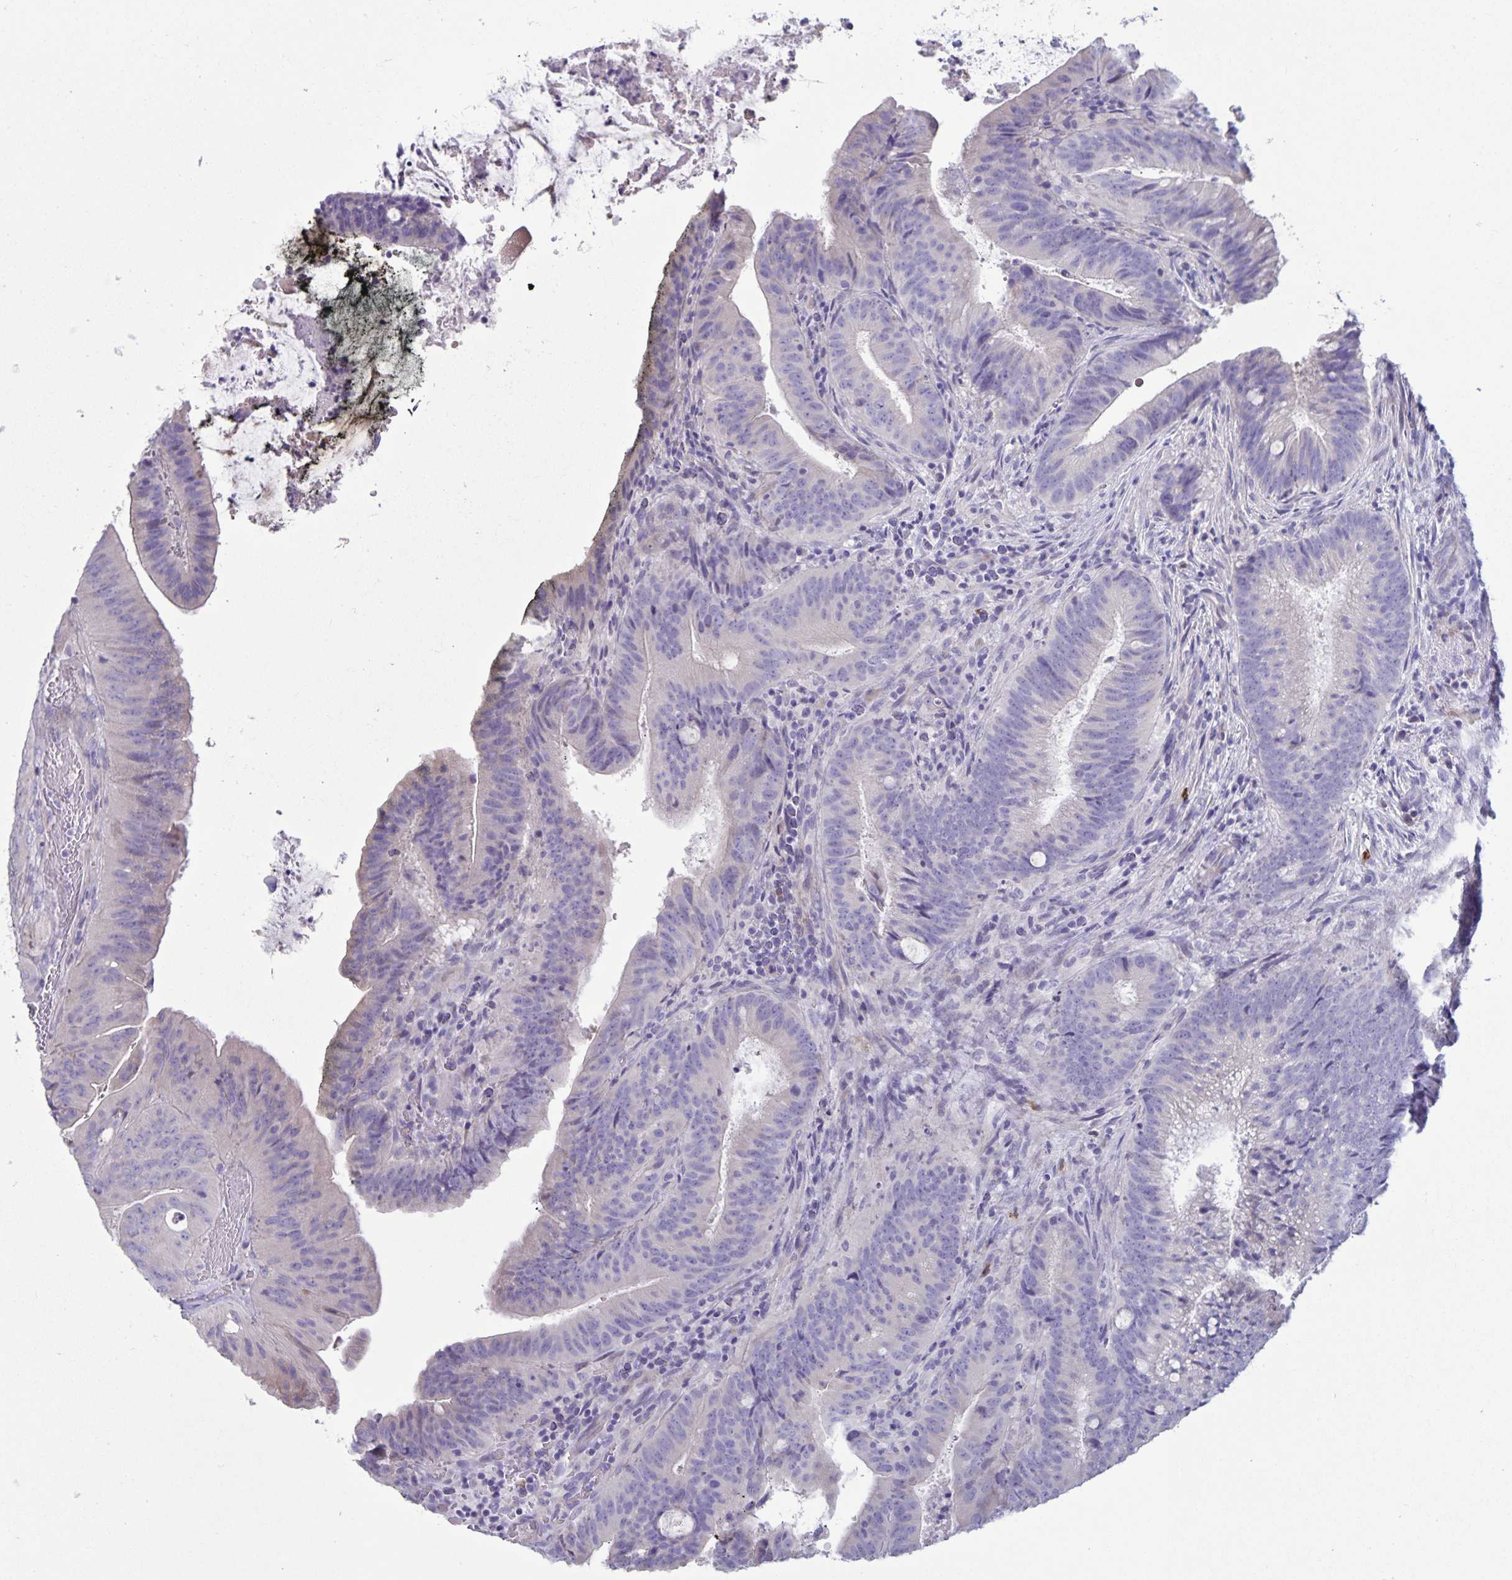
{"staining": {"intensity": "negative", "quantity": "none", "location": "none"}, "tissue": "colorectal cancer", "cell_type": "Tumor cells", "image_type": "cancer", "snomed": [{"axis": "morphology", "description": "Adenocarcinoma, NOS"}, {"axis": "topography", "description": "Colon"}], "caption": "This is a image of immunohistochemistry staining of colorectal cancer (adenocarcinoma), which shows no staining in tumor cells.", "gene": "IBTK", "patient": {"sex": "female", "age": 43}}